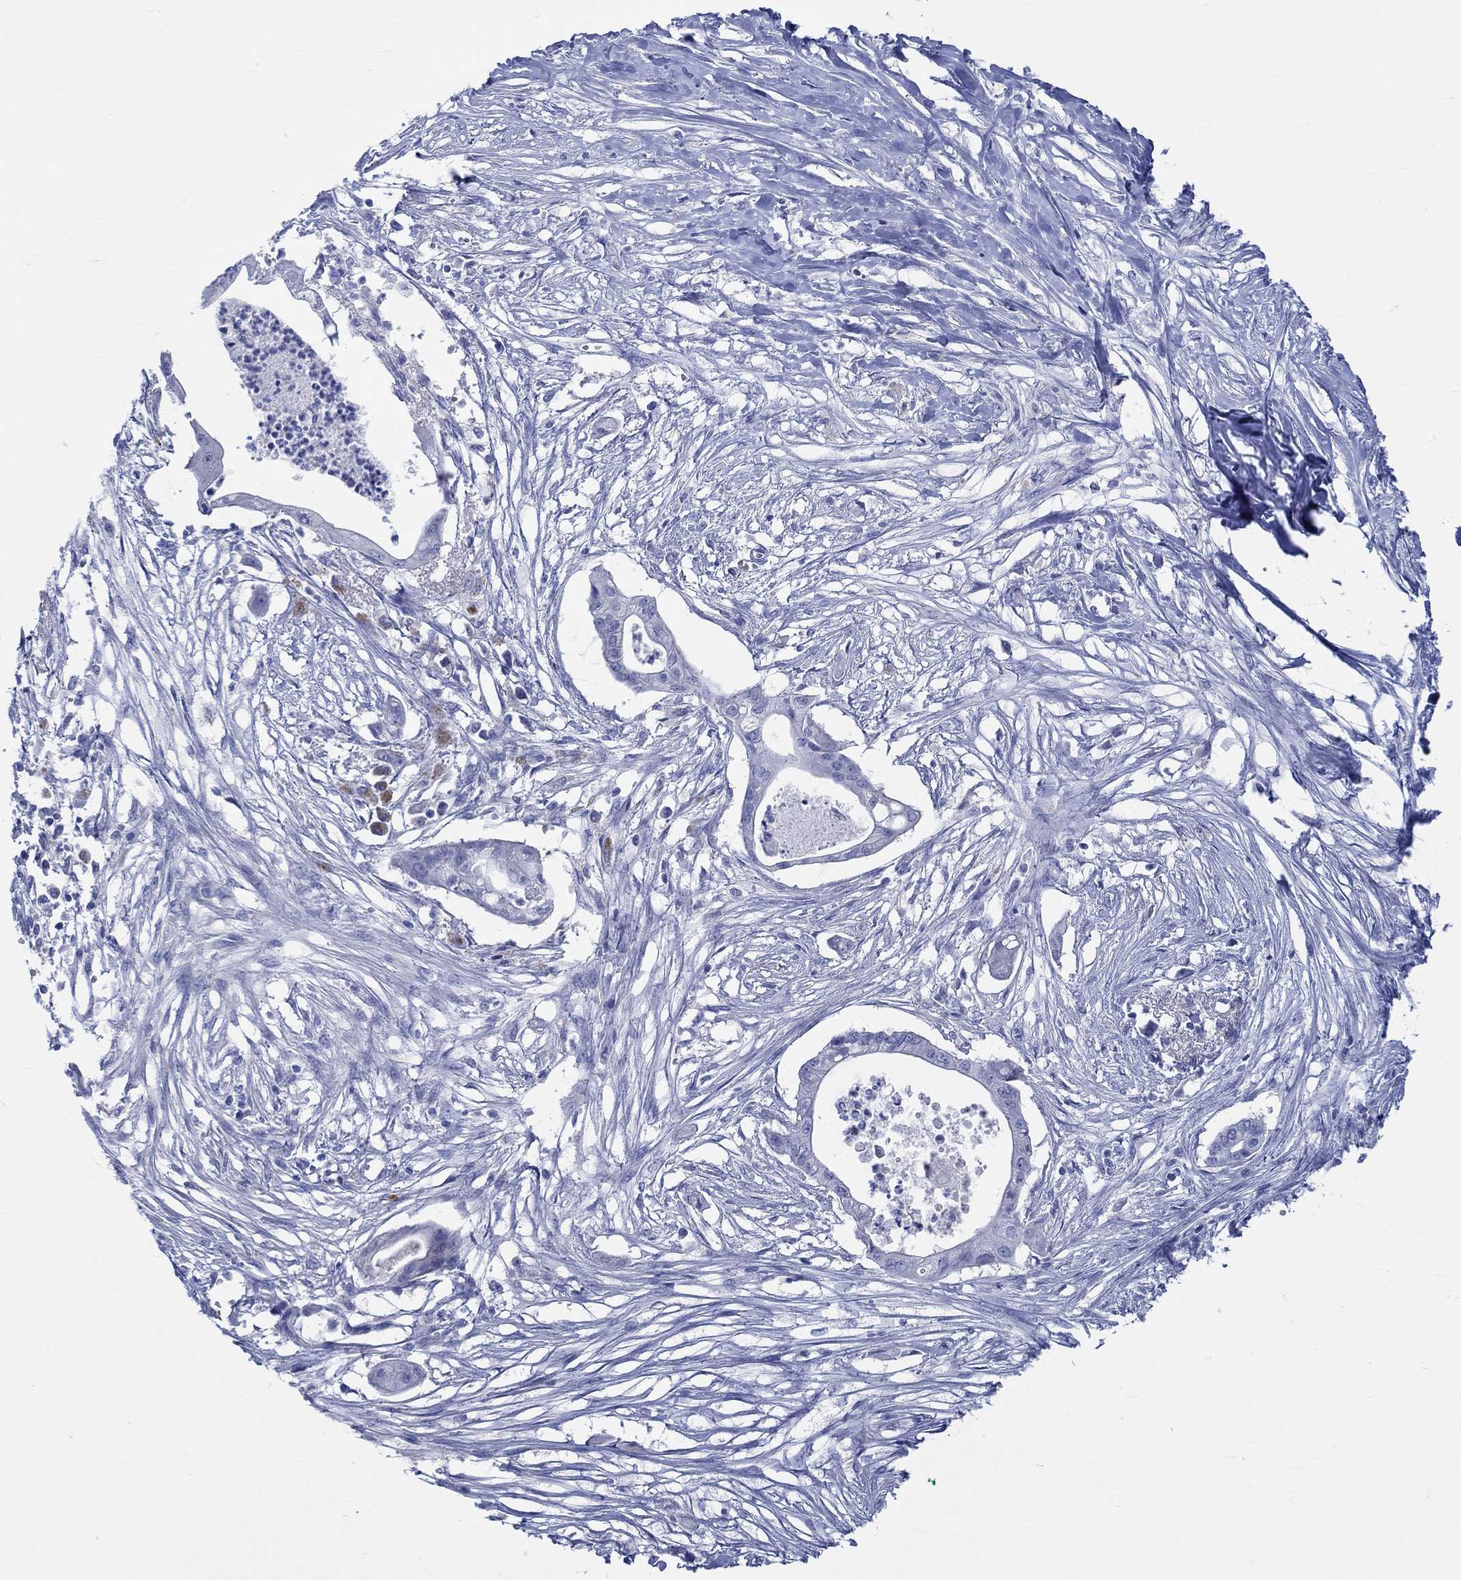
{"staining": {"intensity": "negative", "quantity": "none", "location": "none"}, "tissue": "pancreatic cancer", "cell_type": "Tumor cells", "image_type": "cancer", "snomed": [{"axis": "morphology", "description": "Normal tissue, NOS"}, {"axis": "morphology", "description": "Adenocarcinoma, NOS"}, {"axis": "topography", "description": "Pancreas"}], "caption": "Human pancreatic cancer stained for a protein using IHC exhibits no positivity in tumor cells.", "gene": "KCNA1", "patient": {"sex": "female", "age": 58}}